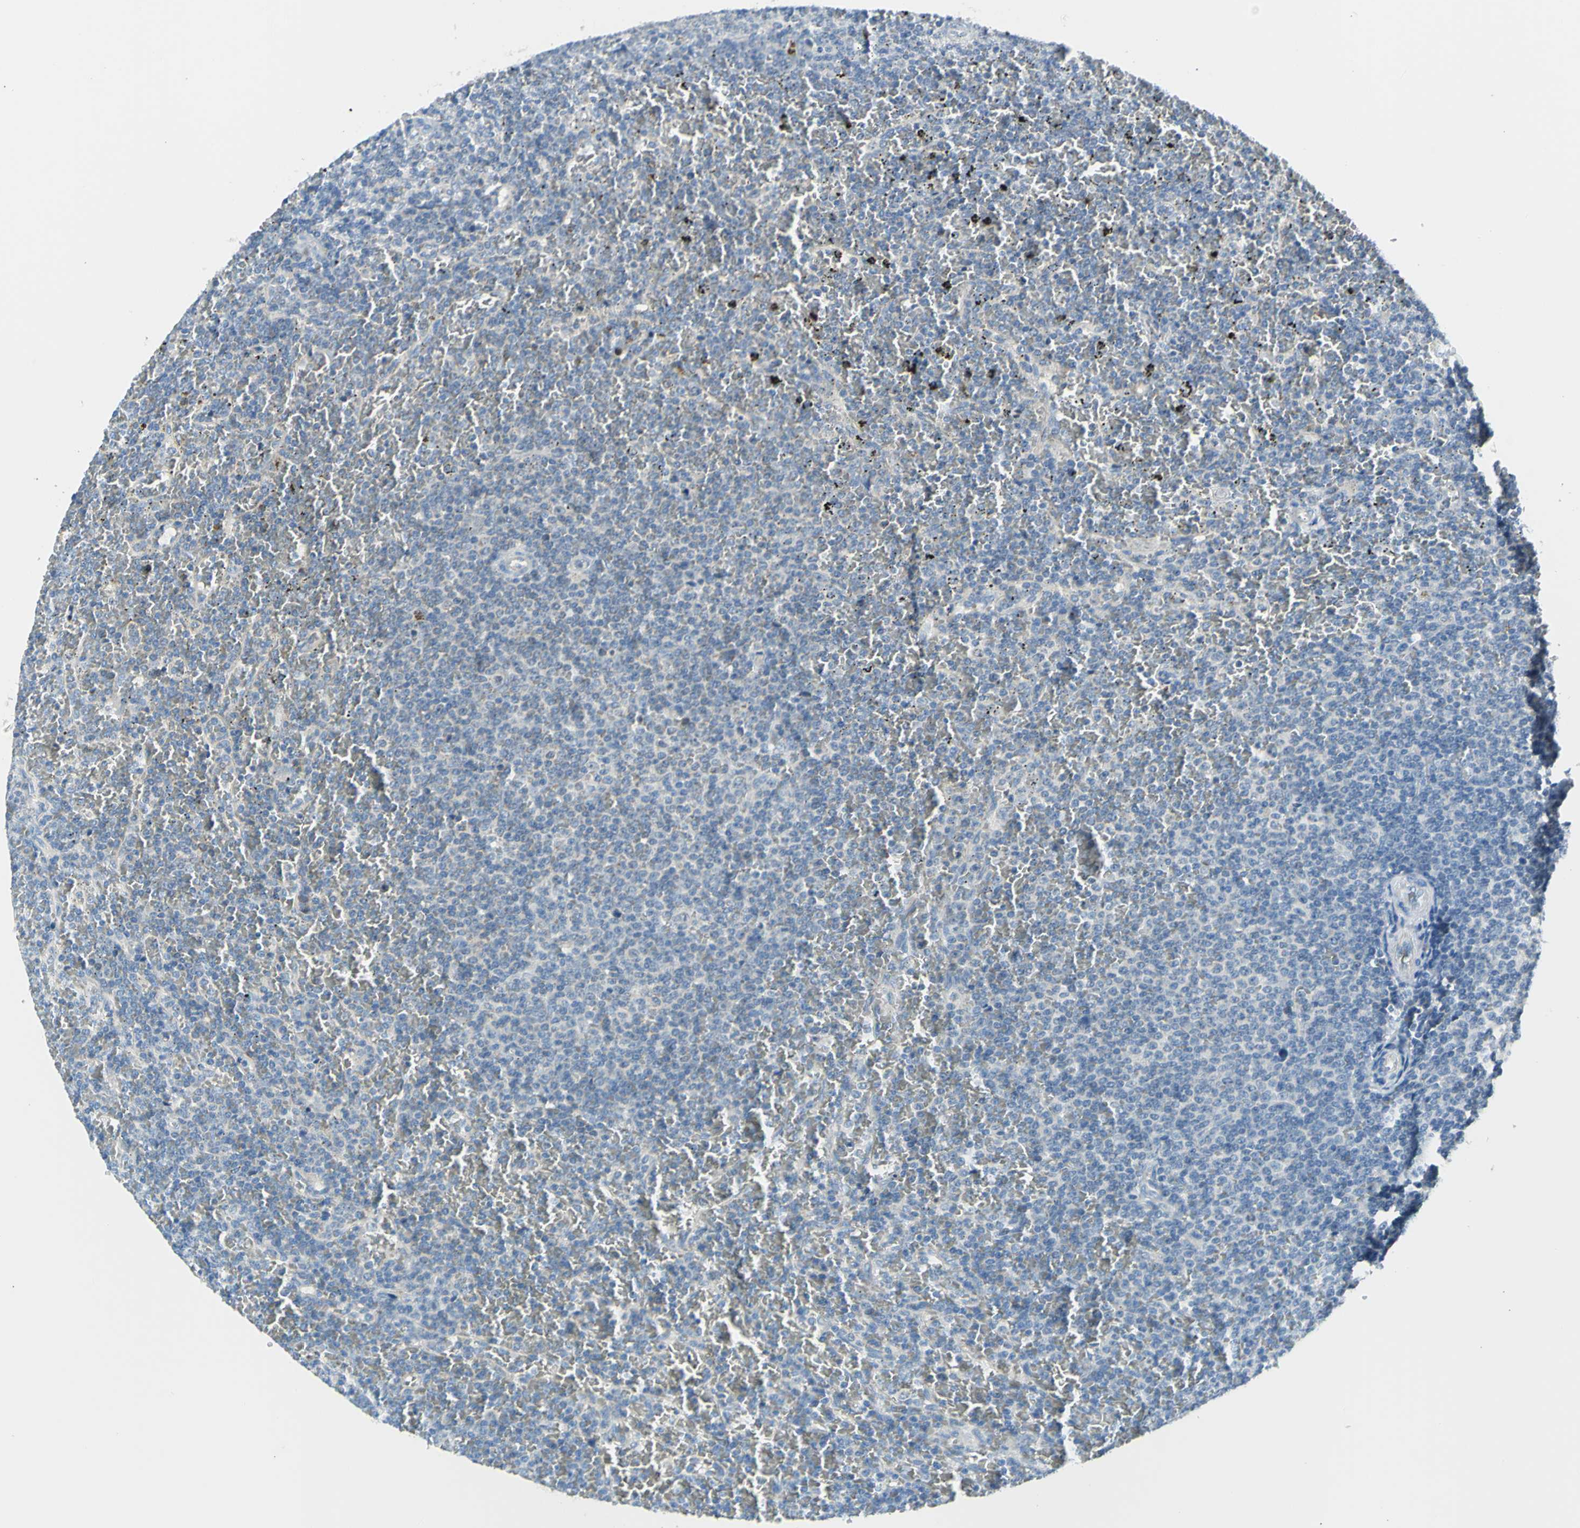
{"staining": {"intensity": "negative", "quantity": "none", "location": "none"}, "tissue": "lymphoma", "cell_type": "Tumor cells", "image_type": "cancer", "snomed": [{"axis": "morphology", "description": "Malignant lymphoma, non-Hodgkin's type, Low grade"}, {"axis": "topography", "description": "Spleen"}], "caption": "Immunohistochemistry of human lymphoma exhibits no positivity in tumor cells.", "gene": "NPHP3", "patient": {"sex": "female", "age": 77}}